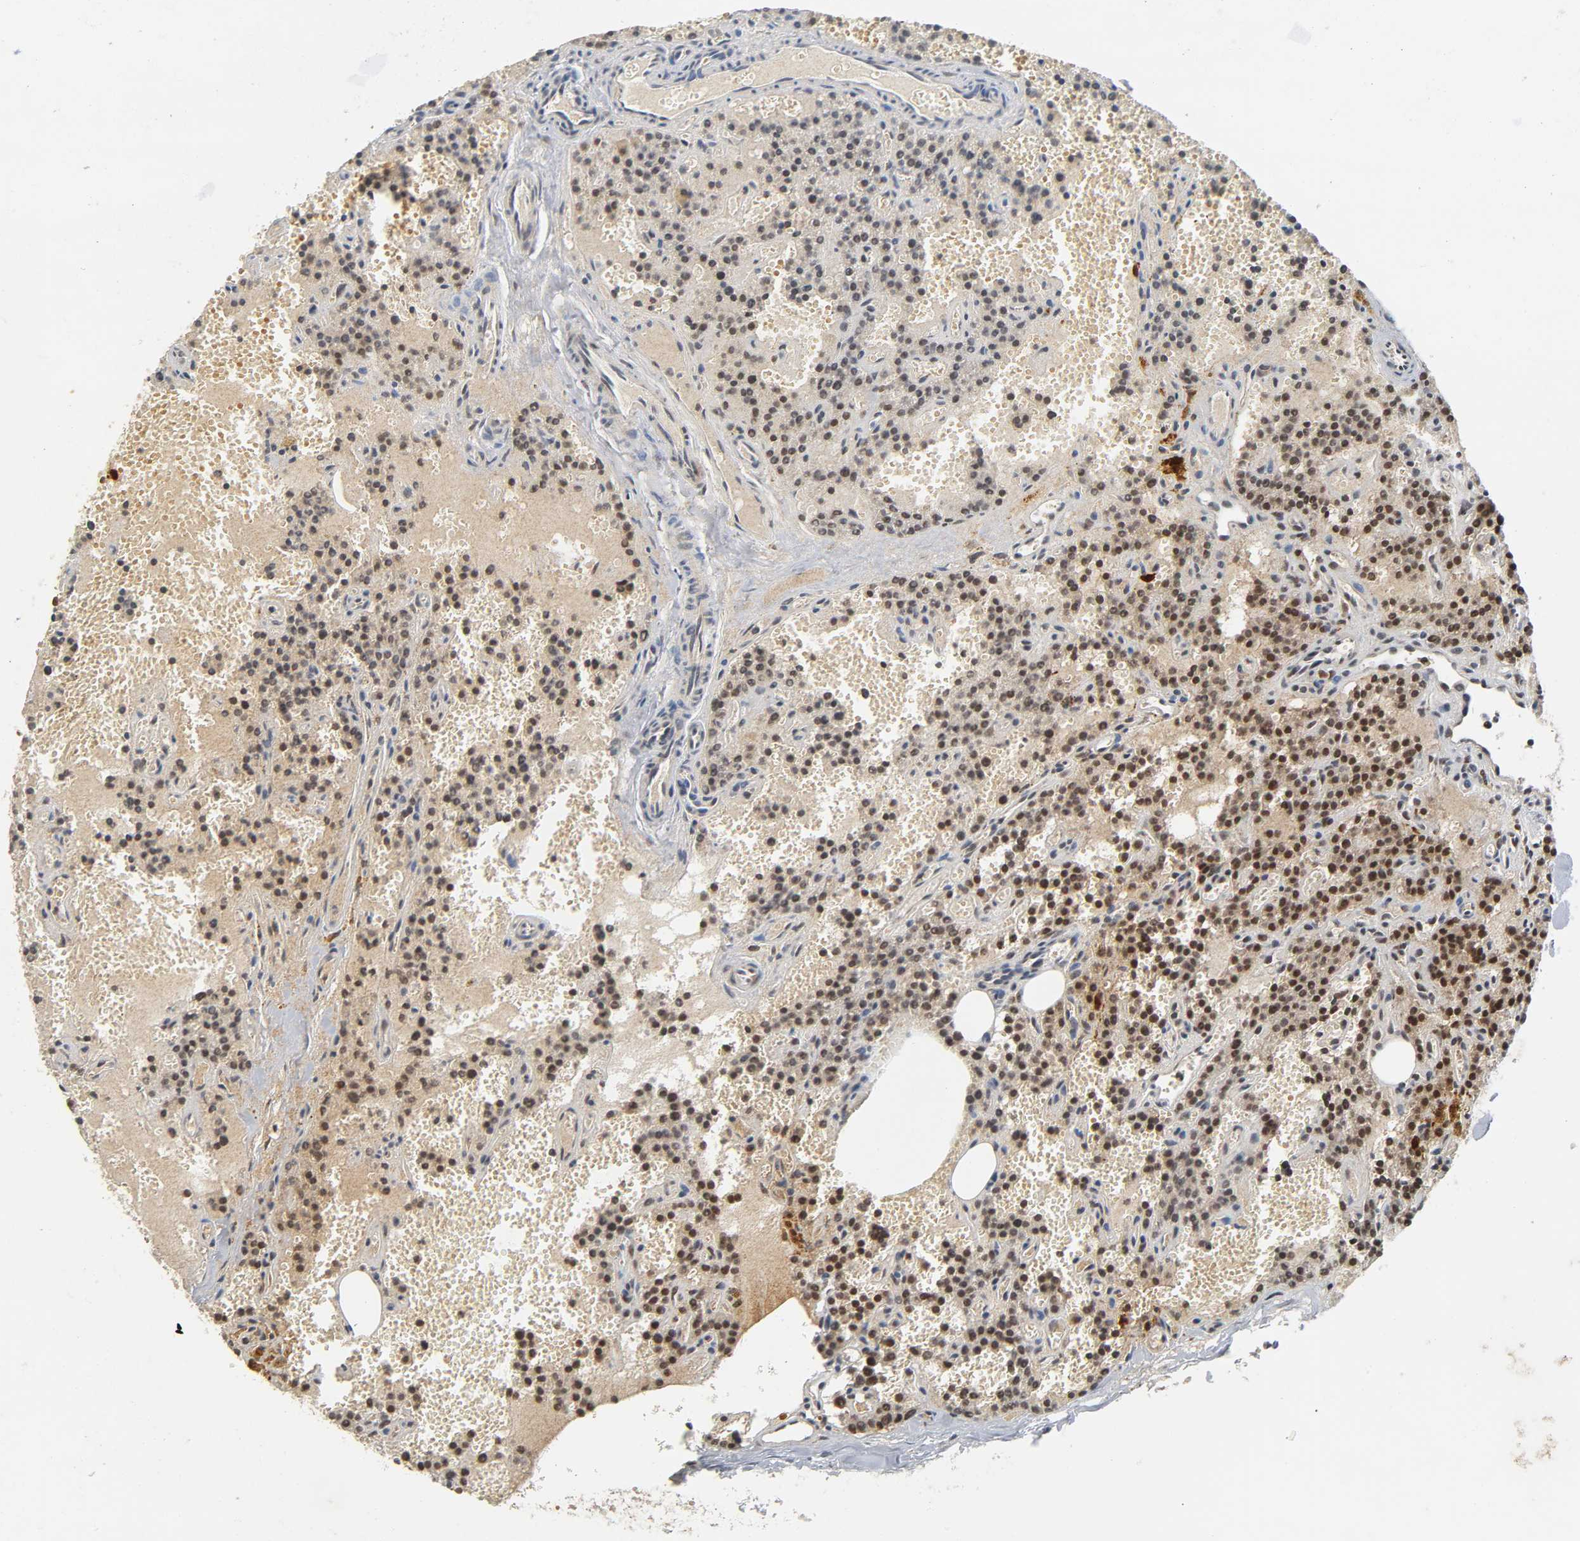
{"staining": {"intensity": "moderate", "quantity": ">75%", "location": "cytoplasmic/membranous,nuclear"}, "tissue": "parathyroid gland", "cell_type": "Glandular cells", "image_type": "normal", "snomed": [{"axis": "morphology", "description": "Normal tissue, NOS"}, {"axis": "topography", "description": "Parathyroid gland"}], "caption": "An immunohistochemistry (IHC) histopathology image of benign tissue is shown. Protein staining in brown highlights moderate cytoplasmic/membranous,nuclear positivity in parathyroid gland within glandular cells. The protein of interest is stained brown, and the nuclei are stained in blue (DAB IHC with brightfield microscopy, high magnification).", "gene": "KAT2B", "patient": {"sex": "male", "age": 25}}